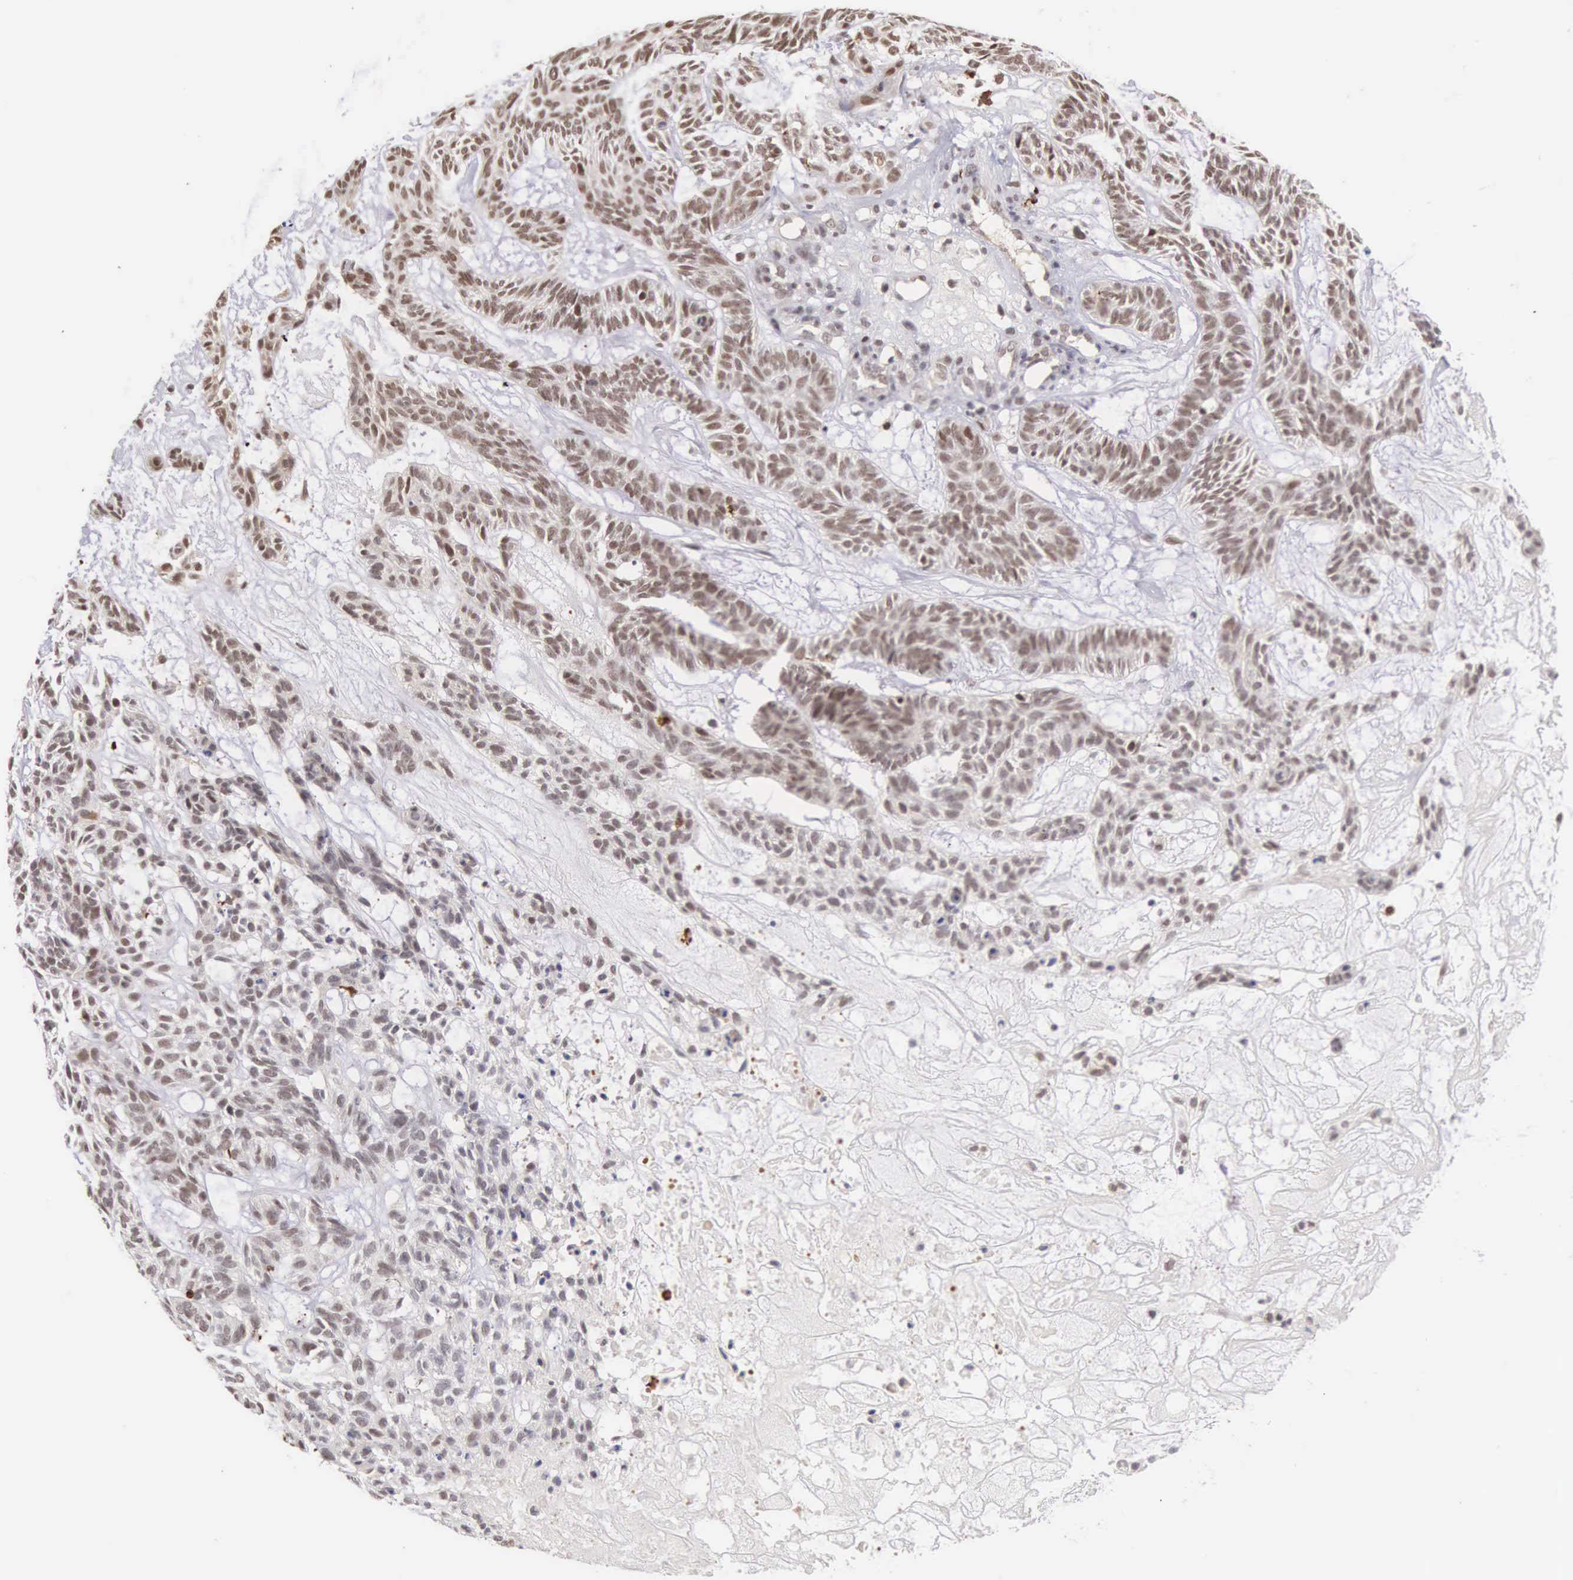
{"staining": {"intensity": "weak", "quantity": "<25%", "location": "nuclear"}, "tissue": "skin cancer", "cell_type": "Tumor cells", "image_type": "cancer", "snomed": [{"axis": "morphology", "description": "Basal cell carcinoma"}, {"axis": "topography", "description": "Skin"}], "caption": "The immunohistochemistry photomicrograph has no significant staining in tumor cells of basal cell carcinoma (skin) tissue. (DAB (3,3'-diaminobenzidine) immunohistochemistry with hematoxylin counter stain).", "gene": "HMGXB4", "patient": {"sex": "male", "age": 75}}